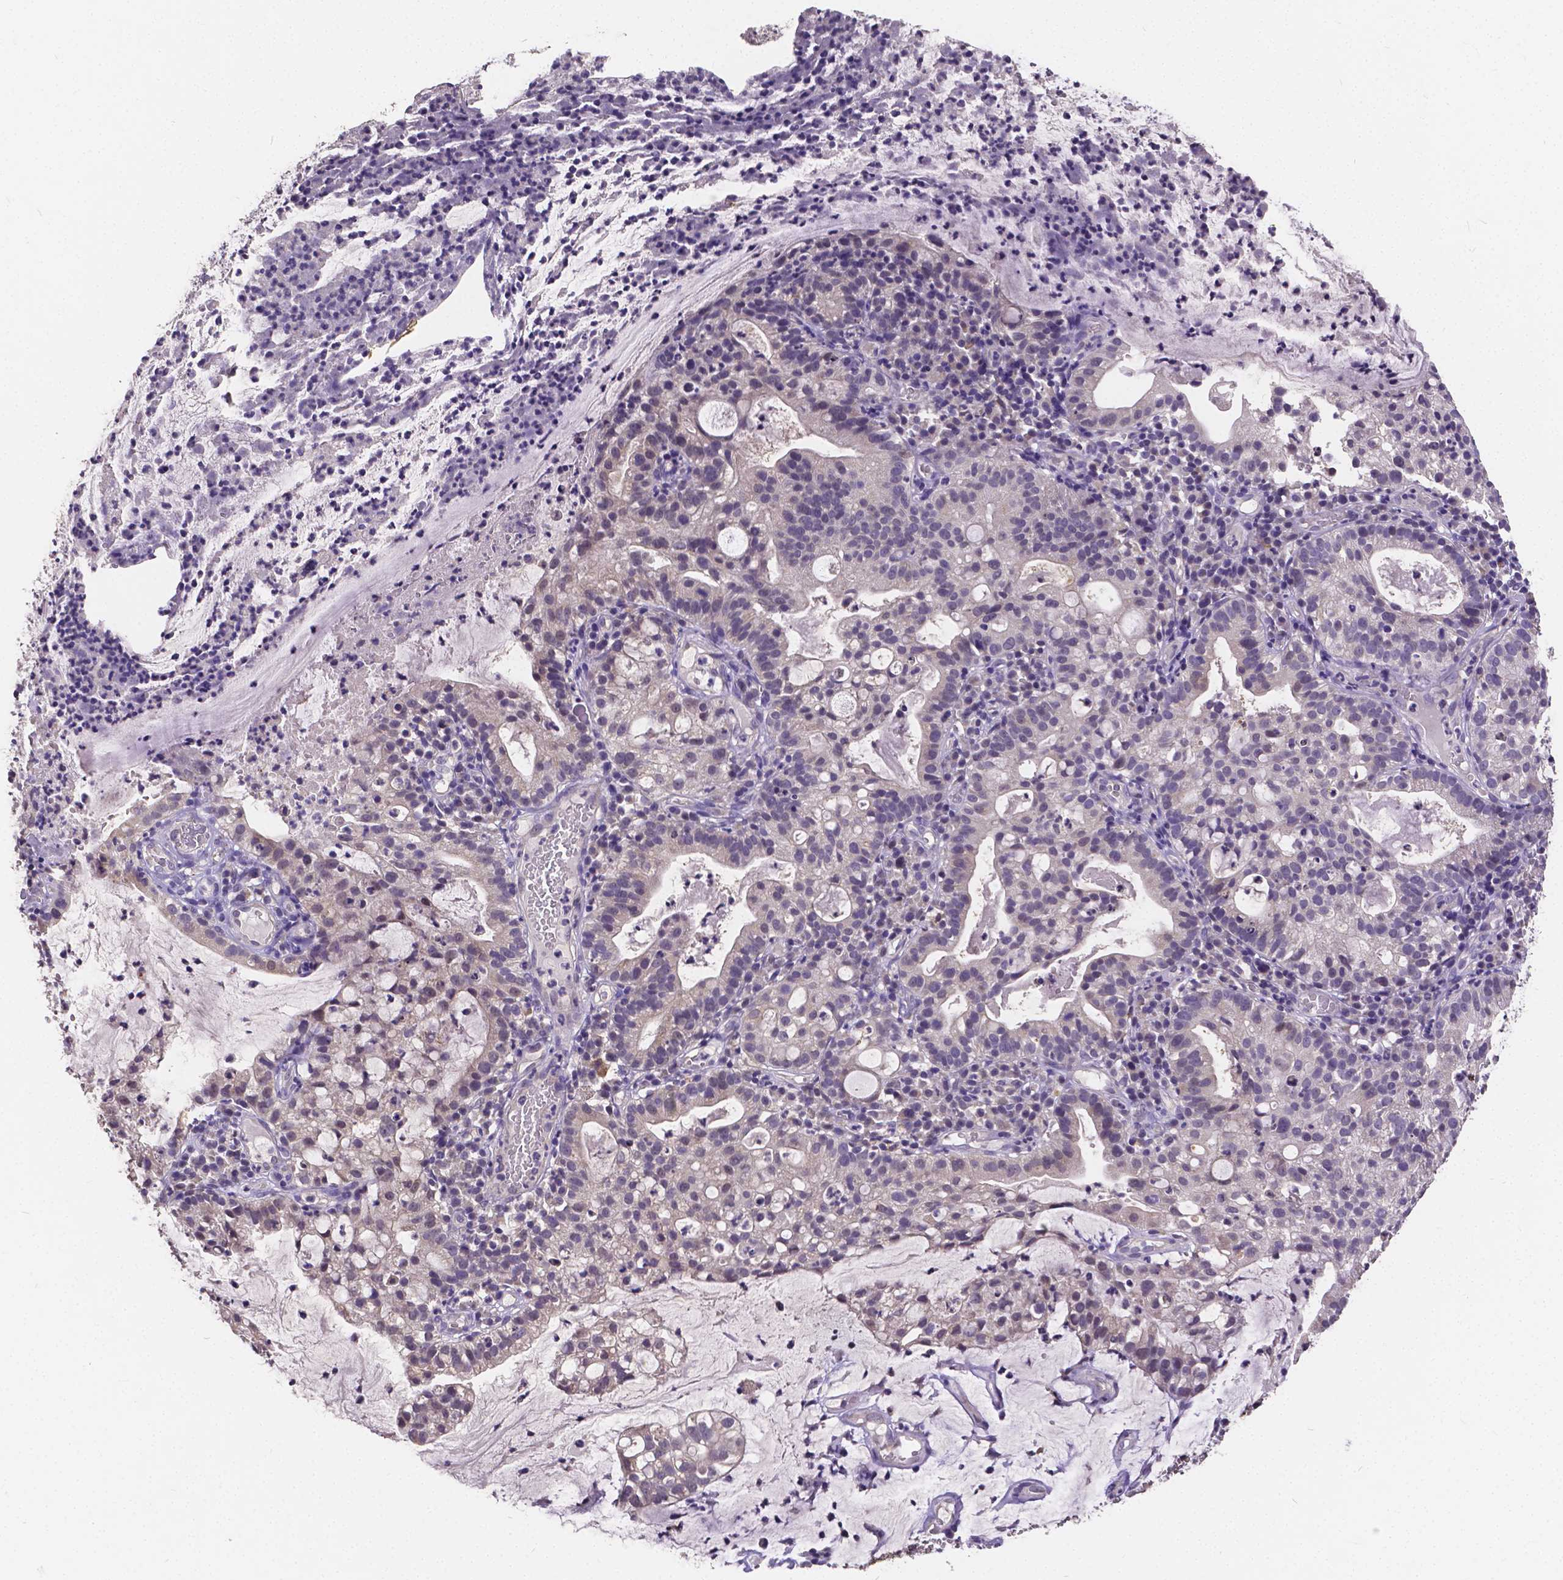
{"staining": {"intensity": "negative", "quantity": "none", "location": "none"}, "tissue": "cervical cancer", "cell_type": "Tumor cells", "image_type": "cancer", "snomed": [{"axis": "morphology", "description": "Adenocarcinoma, NOS"}, {"axis": "topography", "description": "Cervix"}], "caption": "A micrograph of human cervical cancer is negative for staining in tumor cells. (Stains: DAB IHC with hematoxylin counter stain, Microscopy: brightfield microscopy at high magnification).", "gene": "CTNNA2", "patient": {"sex": "female", "age": 41}}